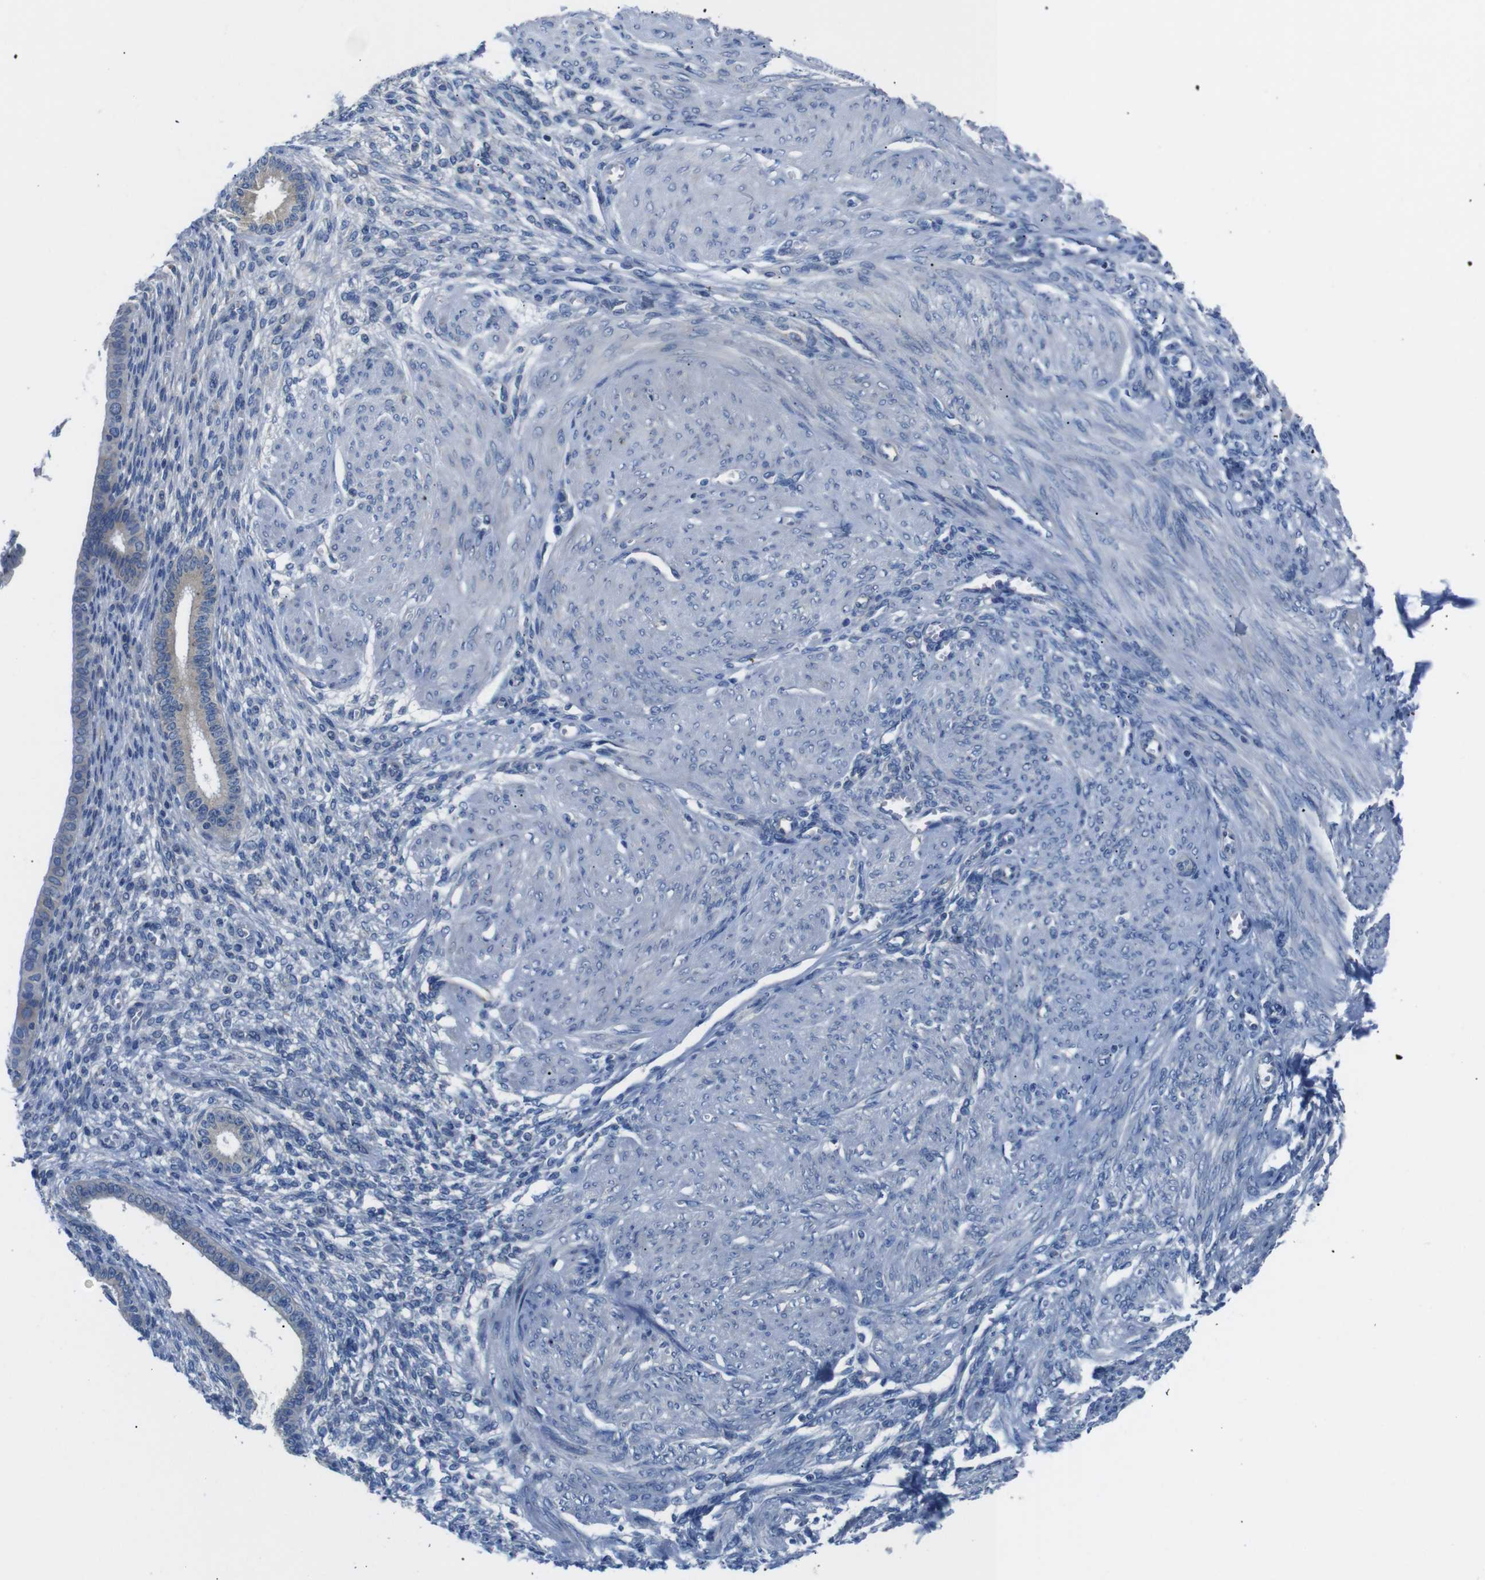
{"staining": {"intensity": "weak", "quantity": "<25%", "location": "cytoplasmic/membranous"}, "tissue": "endometrium", "cell_type": "Cells in endometrial stroma", "image_type": "normal", "snomed": [{"axis": "morphology", "description": "Normal tissue, NOS"}, {"axis": "topography", "description": "Endometrium"}], "caption": "IHC of normal human endometrium reveals no expression in cells in endometrial stroma.", "gene": "DCP1A", "patient": {"sex": "female", "age": 72}}